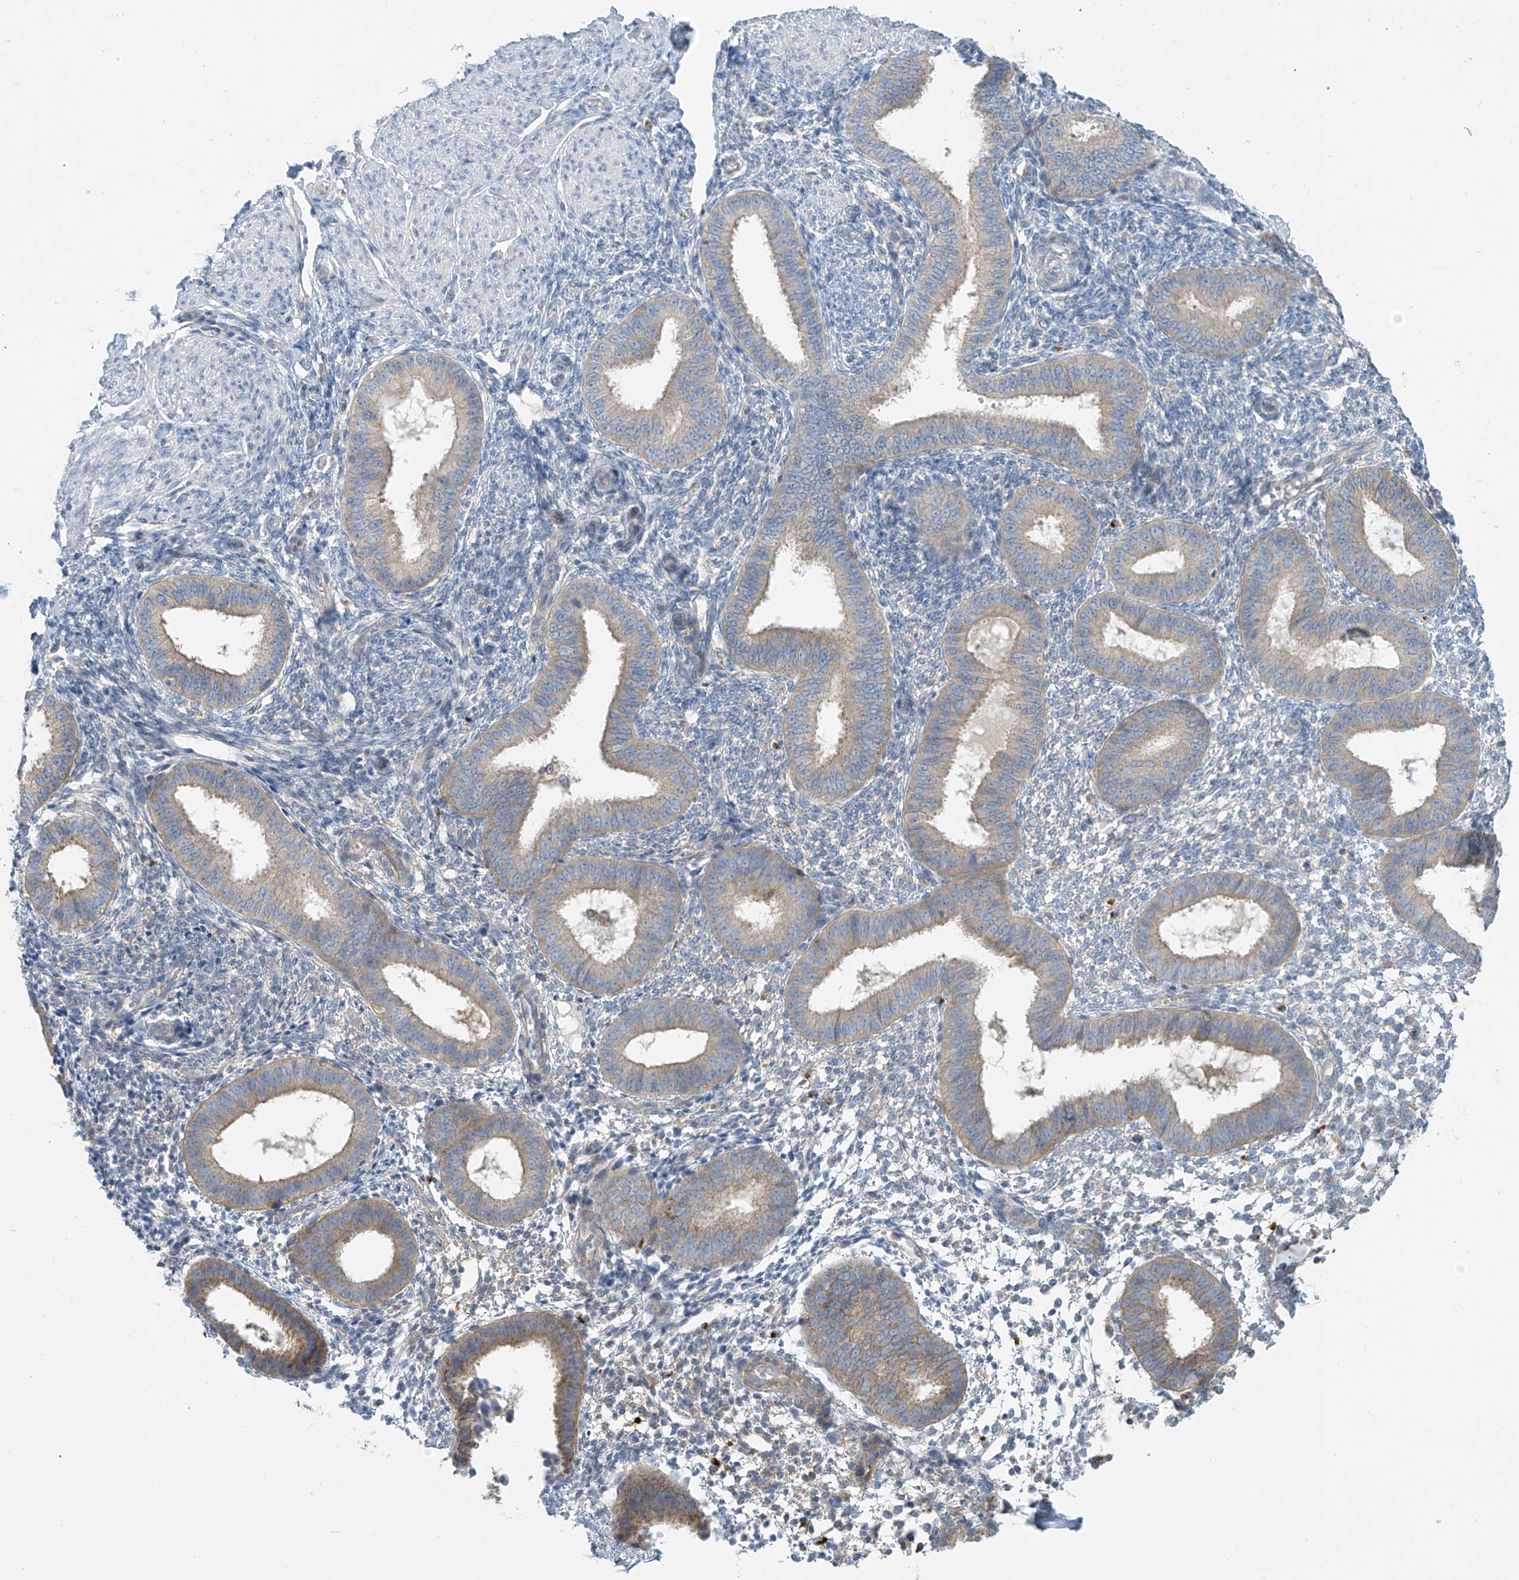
{"staining": {"intensity": "negative", "quantity": "none", "location": "none"}, "tissue": "endometrium", "cell_type": "Cells in endometrial stroma", "image_type": "normal", "snomed": [{"axis": "morphology", "description": "Normal tissue, NOS"}, {"axis": "topography", "description": "Uterus"}, {"axis": "topography", "description": "Endometrium"}], "caption": "A high-resolution histopathology image shows immunohistochemistry staining of benign endometrium, which exhibits no significant staining in cells in endometrial stroma.", "gene": "SLC6A12", "patient": {"sex": "female", "age": 48}}